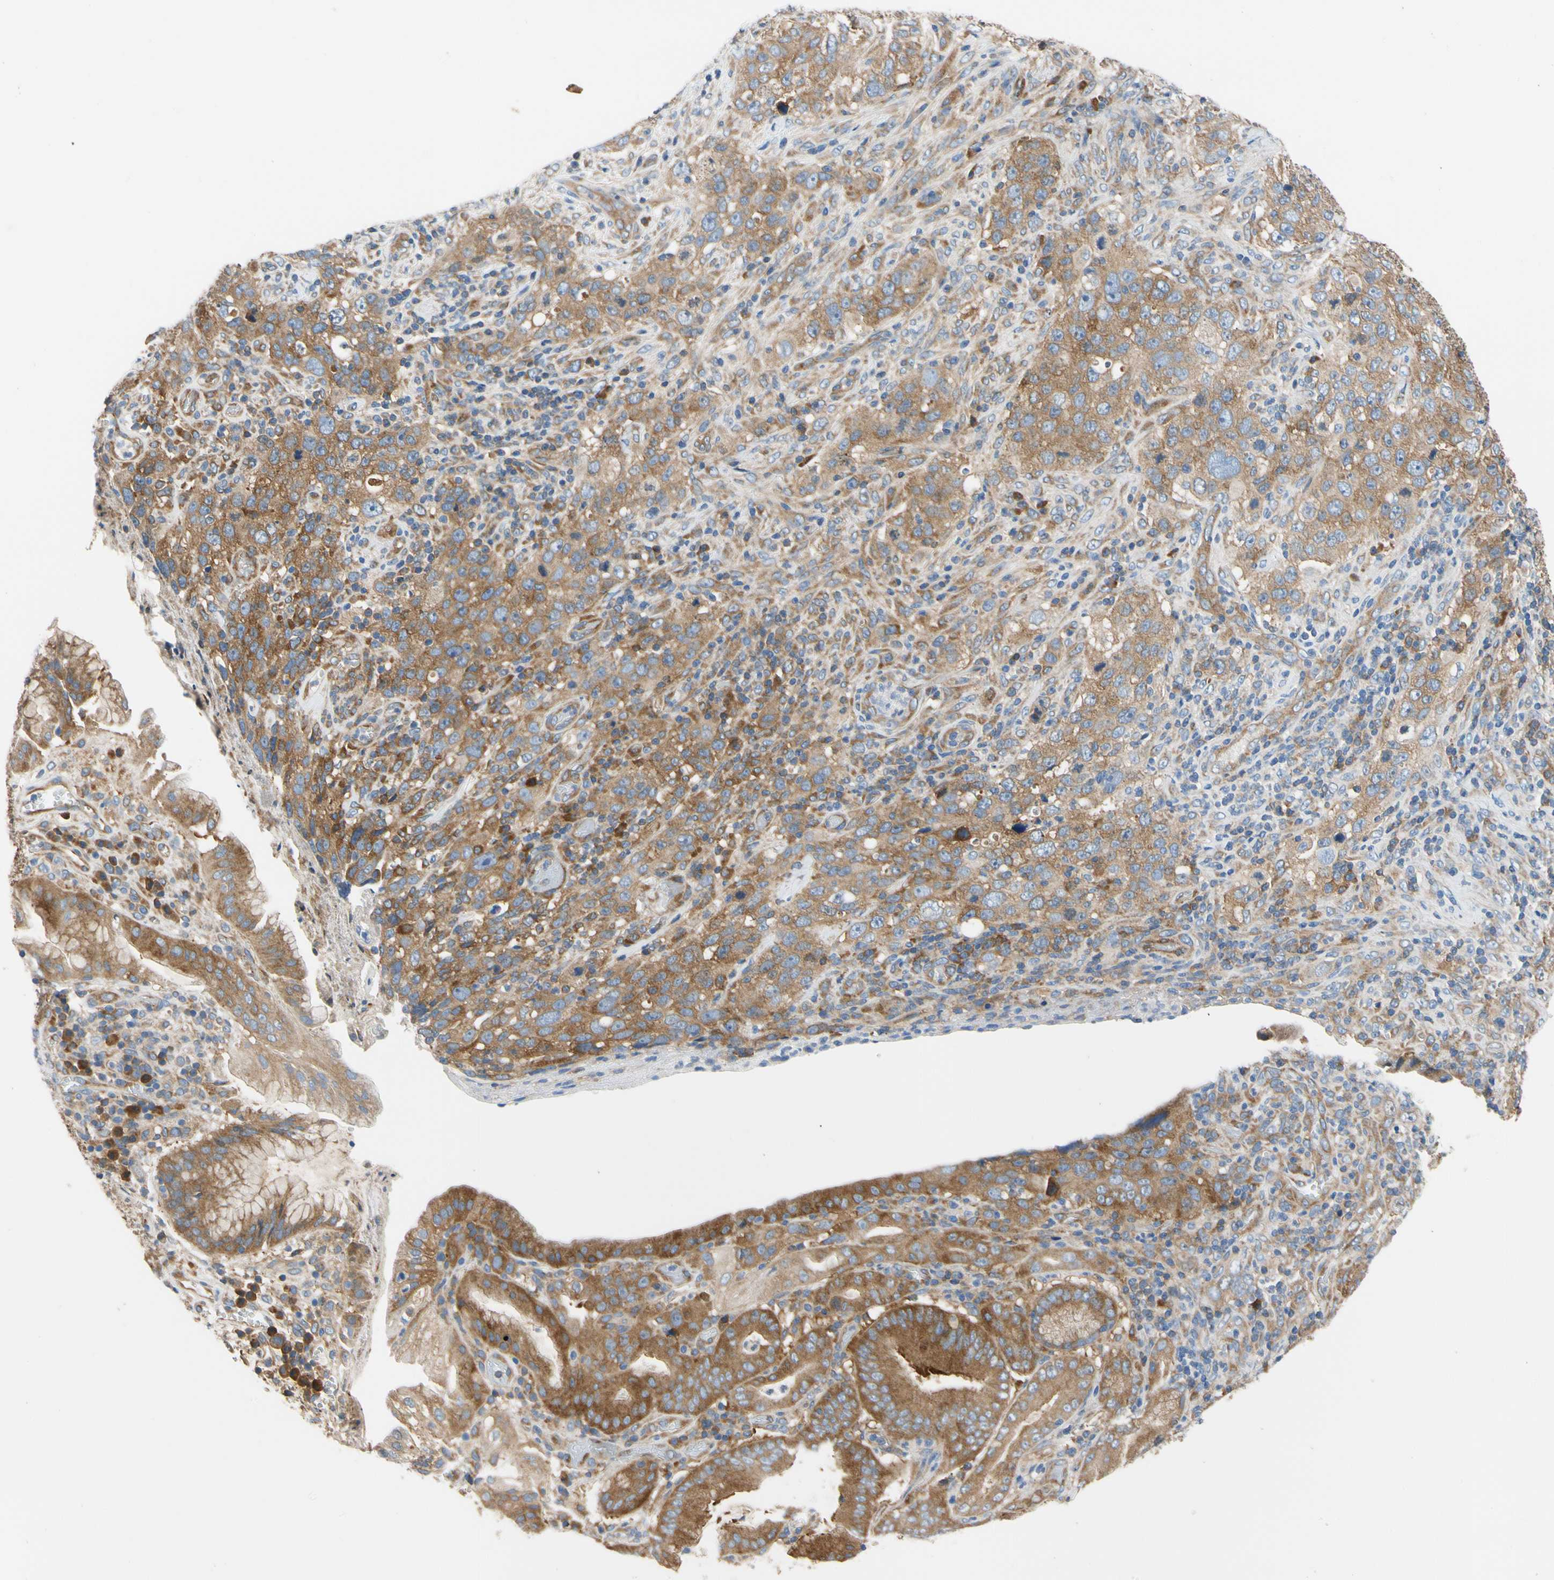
{"staining": {"intensity": "strong", "quantity": ">75%", "location": "cytoplasmic/membranous"}, "tissue": "stomach cancer", "cell_type": "Tumor cells", "image_type": "cancer", "snomed": [{"axis": "morphology", "description": "Normal tissue, NOS"}, {"axis": "morphology", "description": "Adenocarcinoma, NOS"}, {"axis": "topography", "description": "Stomach"}], "caption": "This is an image of immunohistochemistry staining of stomach cancer (adenocarcinoma), which shows strong positivity in the cytoplasmic/membranous of tumor cells.", "gene": "GPHN", "patient": {"sex": "male", "age": 48}}